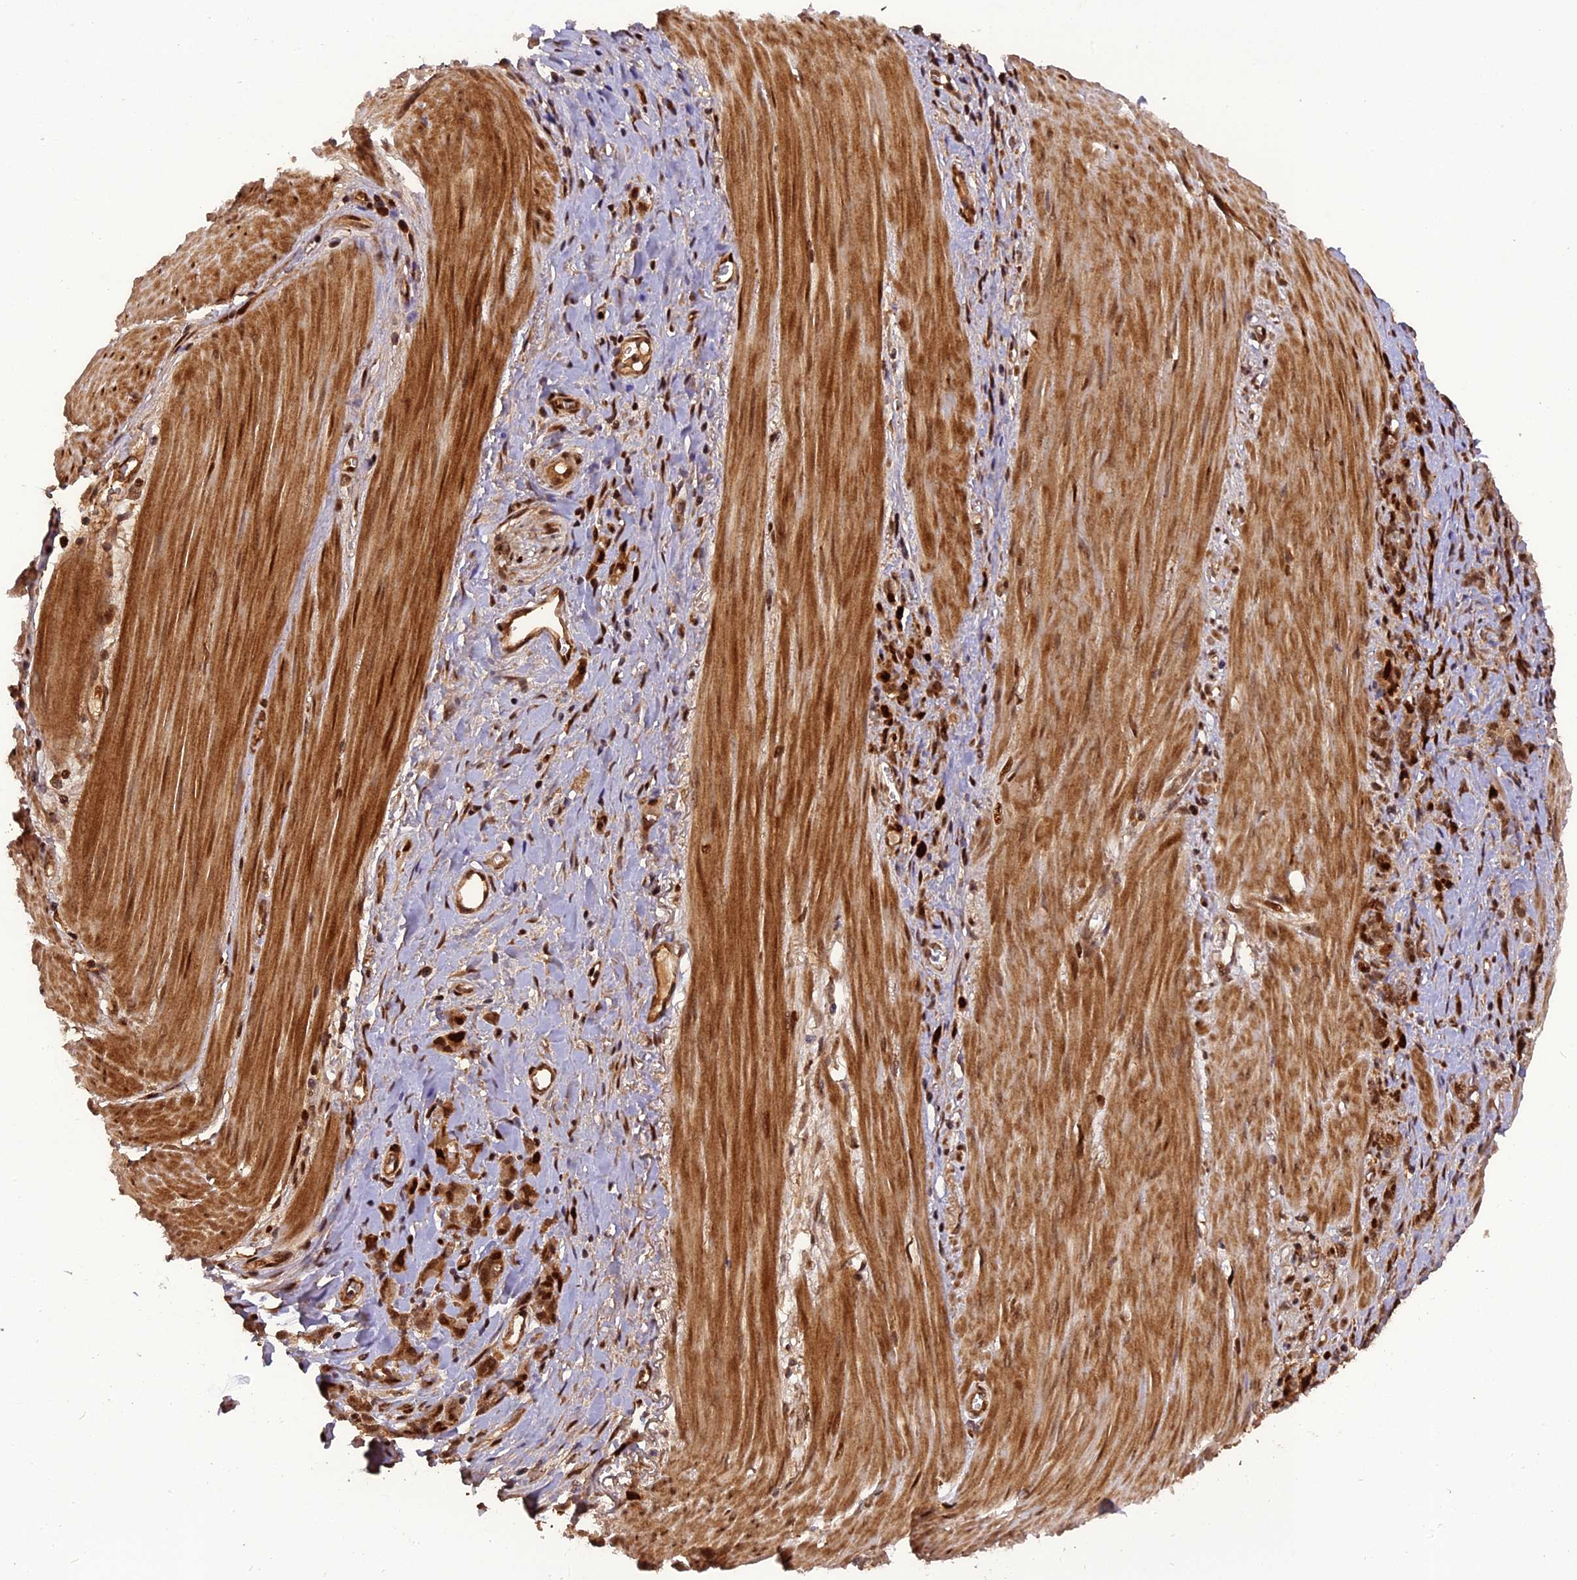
{"staining": {"intensity": "moderate", "quantity": ">75%", "location": "cytoplasmic/membranous,nuclear"}, "tissue": "stomach cancer", "cell_type": "Tumor cells", "image_type": "cancer", "snomed": [{"axis": "morphology", "description": "Adenocarcinoma, NOS"}, {"axis": "topography", "description": "Stomach"}], "caption": "A medium amount of moderate cytoplasmic/membranous and nuclear staining is present in about >75% of tumor cells in adenocarcinoma (stomach) tissue. Using DAB (brown) and hematoxylin (blue) stains, captured at high magnification using brightfield microscopy.", "gene": "MICALL1", "patient": {"sex": "female", "age": 76}}